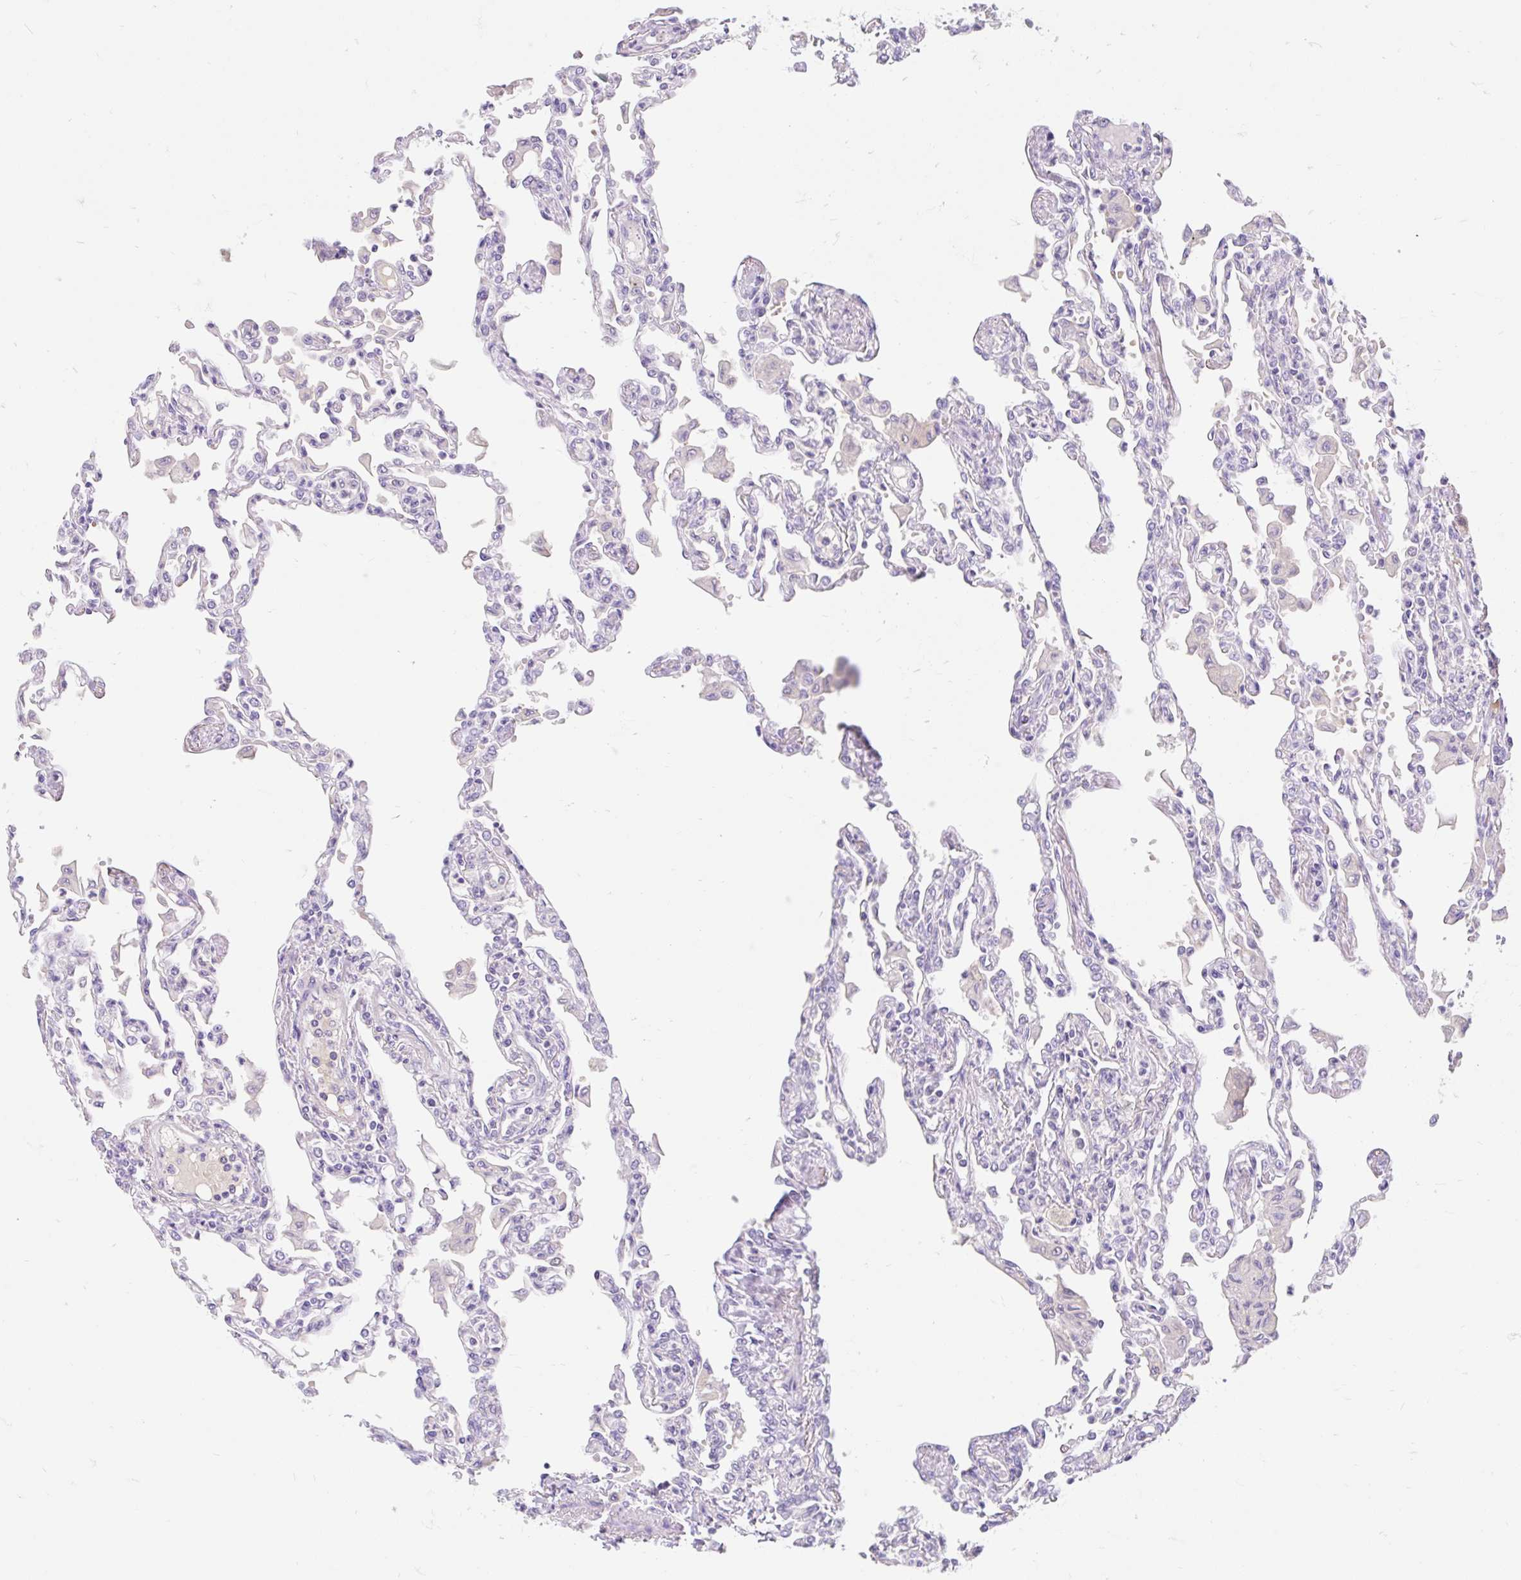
{"staining": {"intensity": "negative", "quantity": "none", "location": "none"}, "tissue": "lung", "cell_type": "Alveolar cells", "image_type": "normal", "snomed": [{"axis": "morphology", "description": "Normal tissue, NOS"}, {"axis": "topography", "description": "Bronchus"}, {"axis": "topography", "description": "Lung"}], "caption": "Alveolar cells are negative for protein expression in benign human lung. (Stains: DAB (3,3'-diaminobenzidine) immunohistochemistry (IHC) with hematoxylin counter stain, Microscopy: brightfield microscopy at high magnification).", "gene": "SLC28A1", "patient": {"sex": "female", "age": 49}}